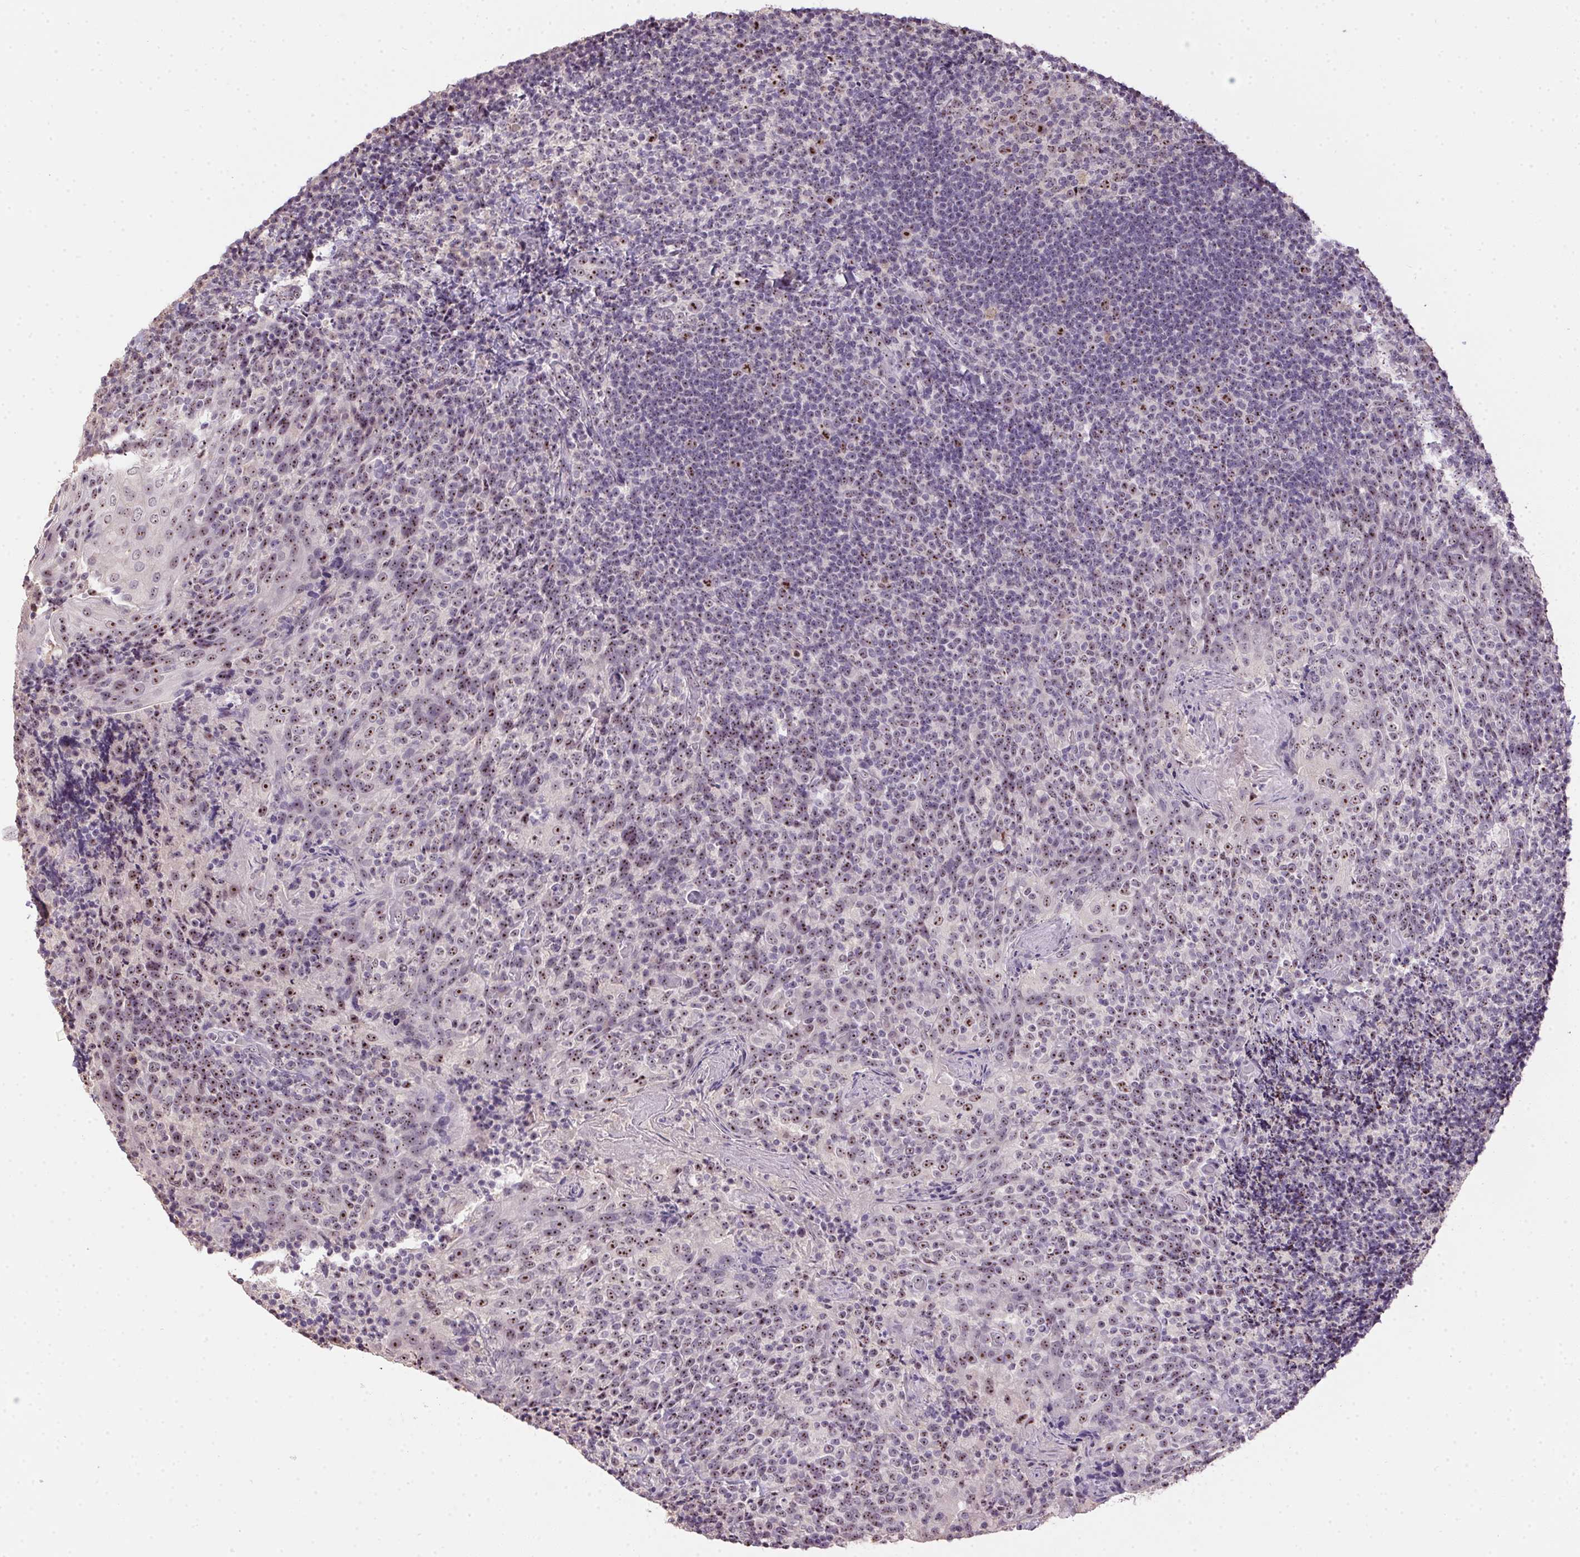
{"staining": {"intensity": "moderate", "quantity": "<25%", "location": "nuclear"}, "tissue": "tonsil", "cell_type": "Germinal center cells", "image_type": "normal", "snomed": [{"axis": "morphology", "description": "Normal tissue, NOS"}, {"axis": "topography", "description": "Tonsil"}], "caption": "IHC (DAB (3,3'-diaminobenzidine)) staining of unremarkable tonsil displays moderate nuclear protein positivity in about <25% of germinal center cells.", "gene": "BATF2", "patient": {"sex": "female", "age": 10}}